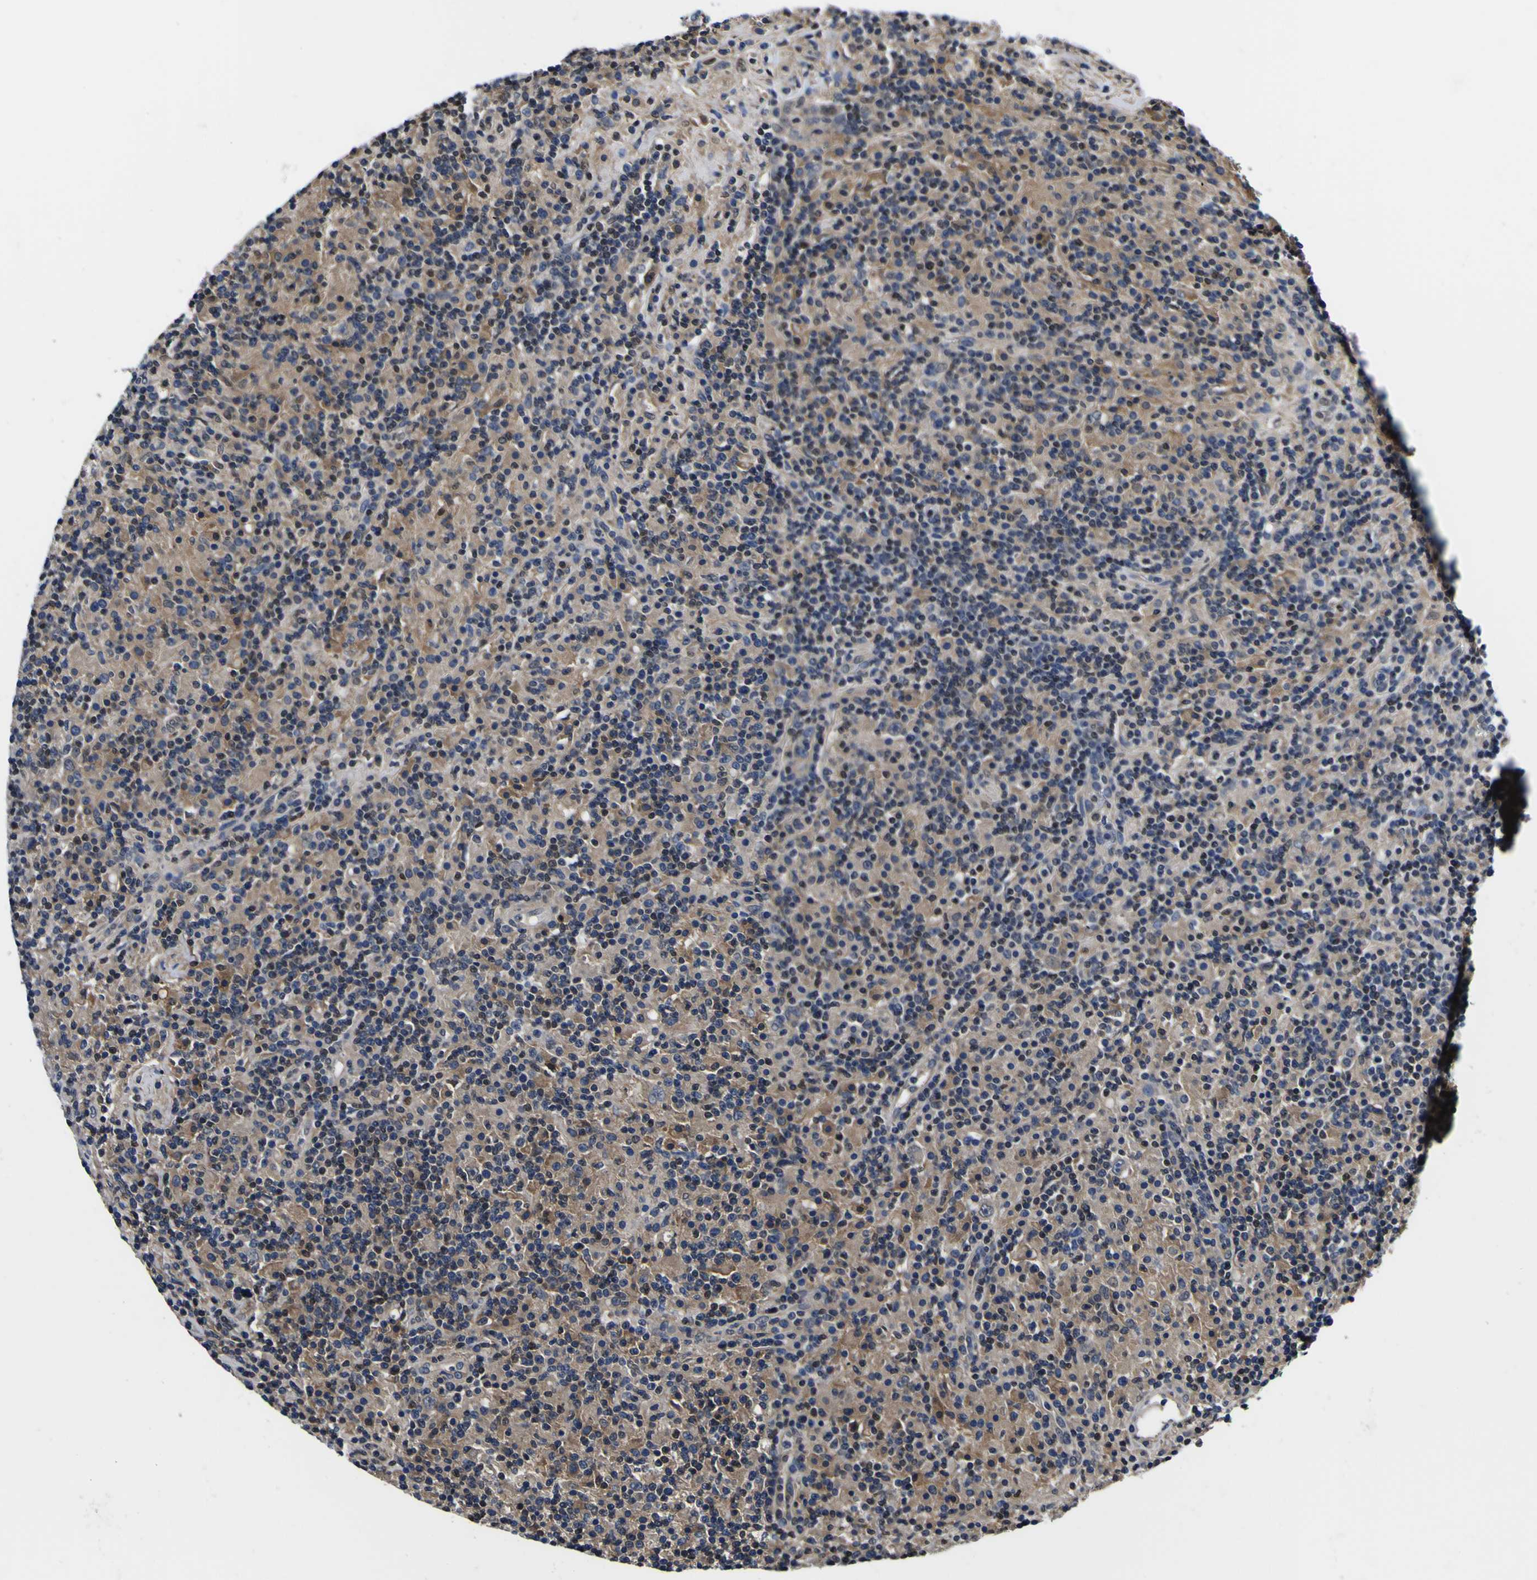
{"staining": {"intensity": "weak", "quantity": "25%-75%", "location": "cytoplasmic/membranous,nuclear"}, "tissue": "lymphoma", "cell_type": "Tumor cells", "image_type": "cancer", "snomed": [{"axis": "morphology", "description": "Hodgkin's disease, NOS"}, {"axis": "topography", "description": "Lymph node"}], "caption": "Immunohistochemistry photomicrograph of neoplastic tissue: Hodgkin's disease stained using immunohistochemistry exhibits low levels of weak protein expression localized specifically in the cytoplasmic/membranous and nuclear of tumor cells, appearing as a cytoplasmic/membranous and nuclear brown color.", "gene": "FAM110B", "patient": {"sex": "male", "age": 70}}